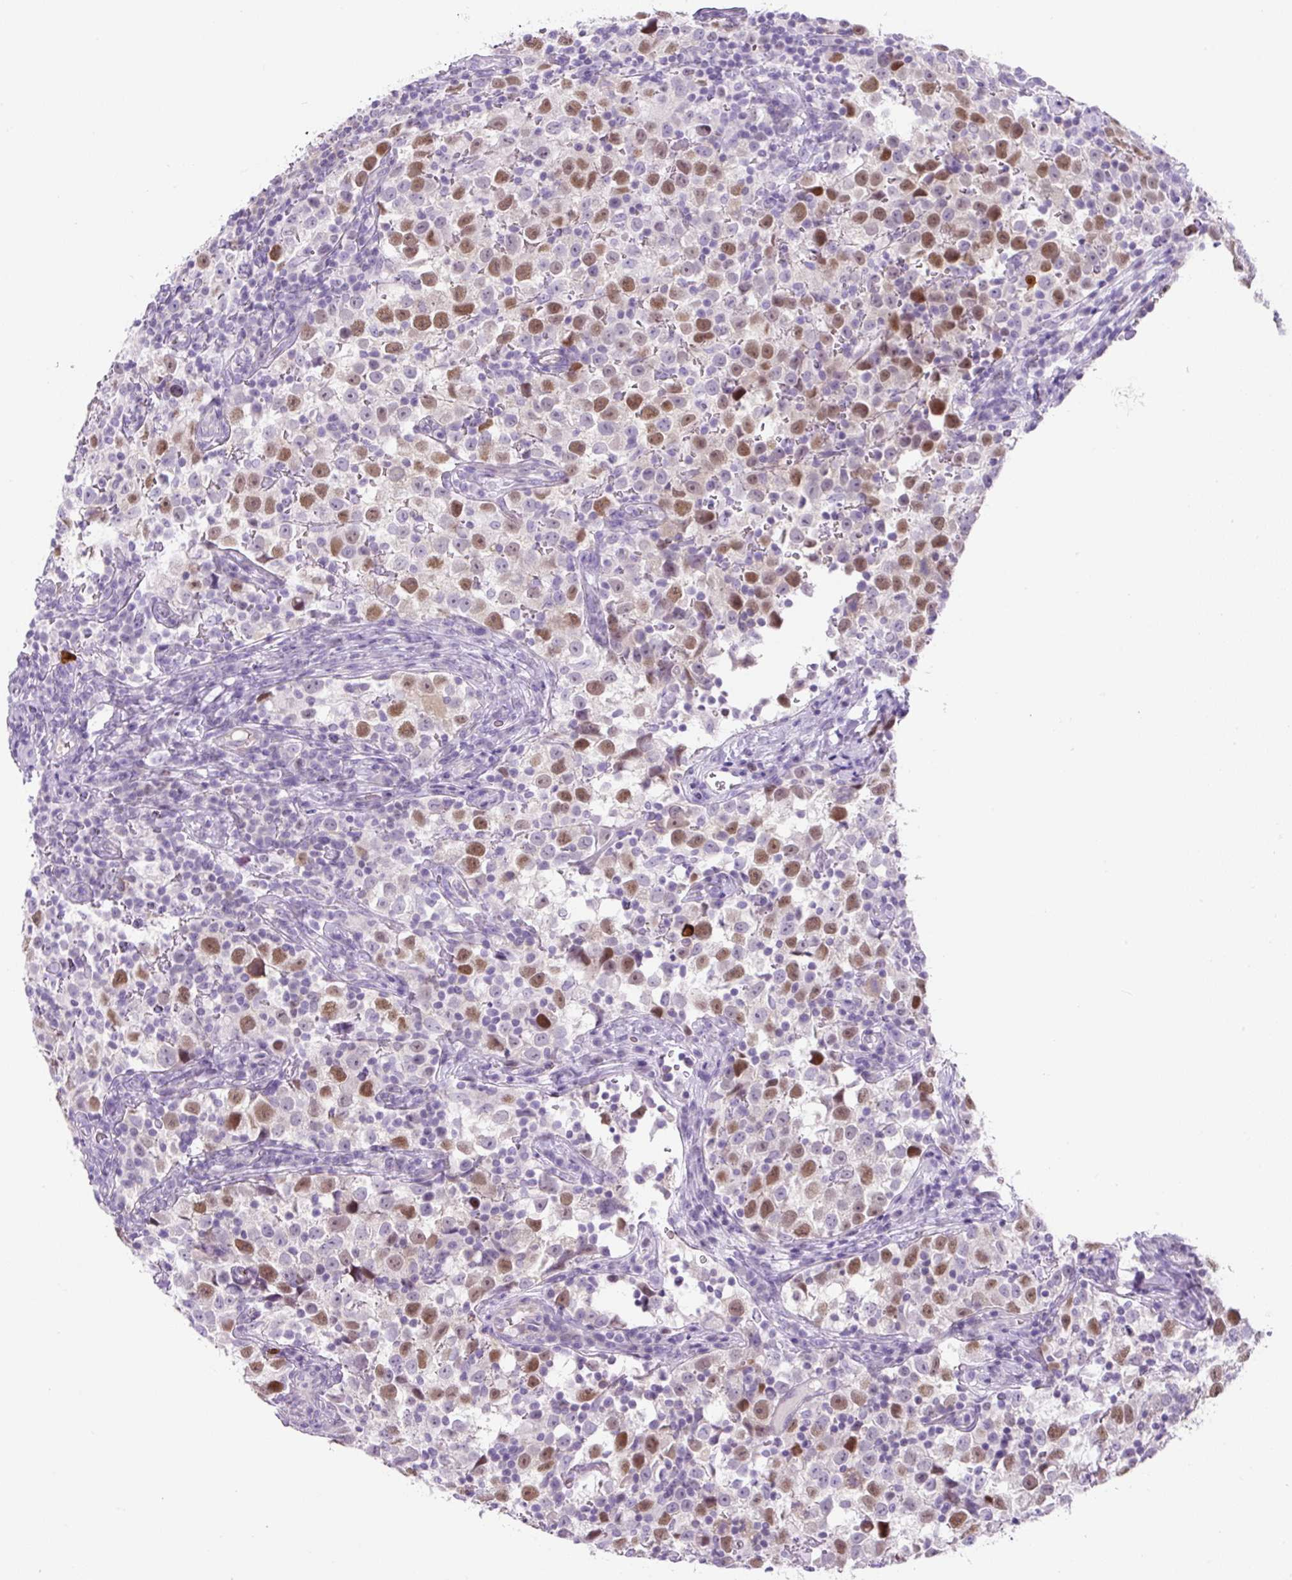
{"staining": {"intensity": "moderate", "quantity": "25%-75%", "location": "nuclear"}, "tissue": "testis cancer", "cell_type": "Tumor cells", "image_type": "cancer", "snomed": [{"axis": "morphology", "description": "Normal tissue, NOS"}, {"axis": "morphology", "description": "Seminoma, NOS"}, {"axis": "topography", "description": "Testis"}], "caption": "About 25%-75% of tumor cells in testis cancer (seminoma) reveal moderate nuclear protein positivity as visualized by brown immunohistochemical staining.", "gene": "ADAMTS19", "patient": {"sex": "male", "age": 43}}